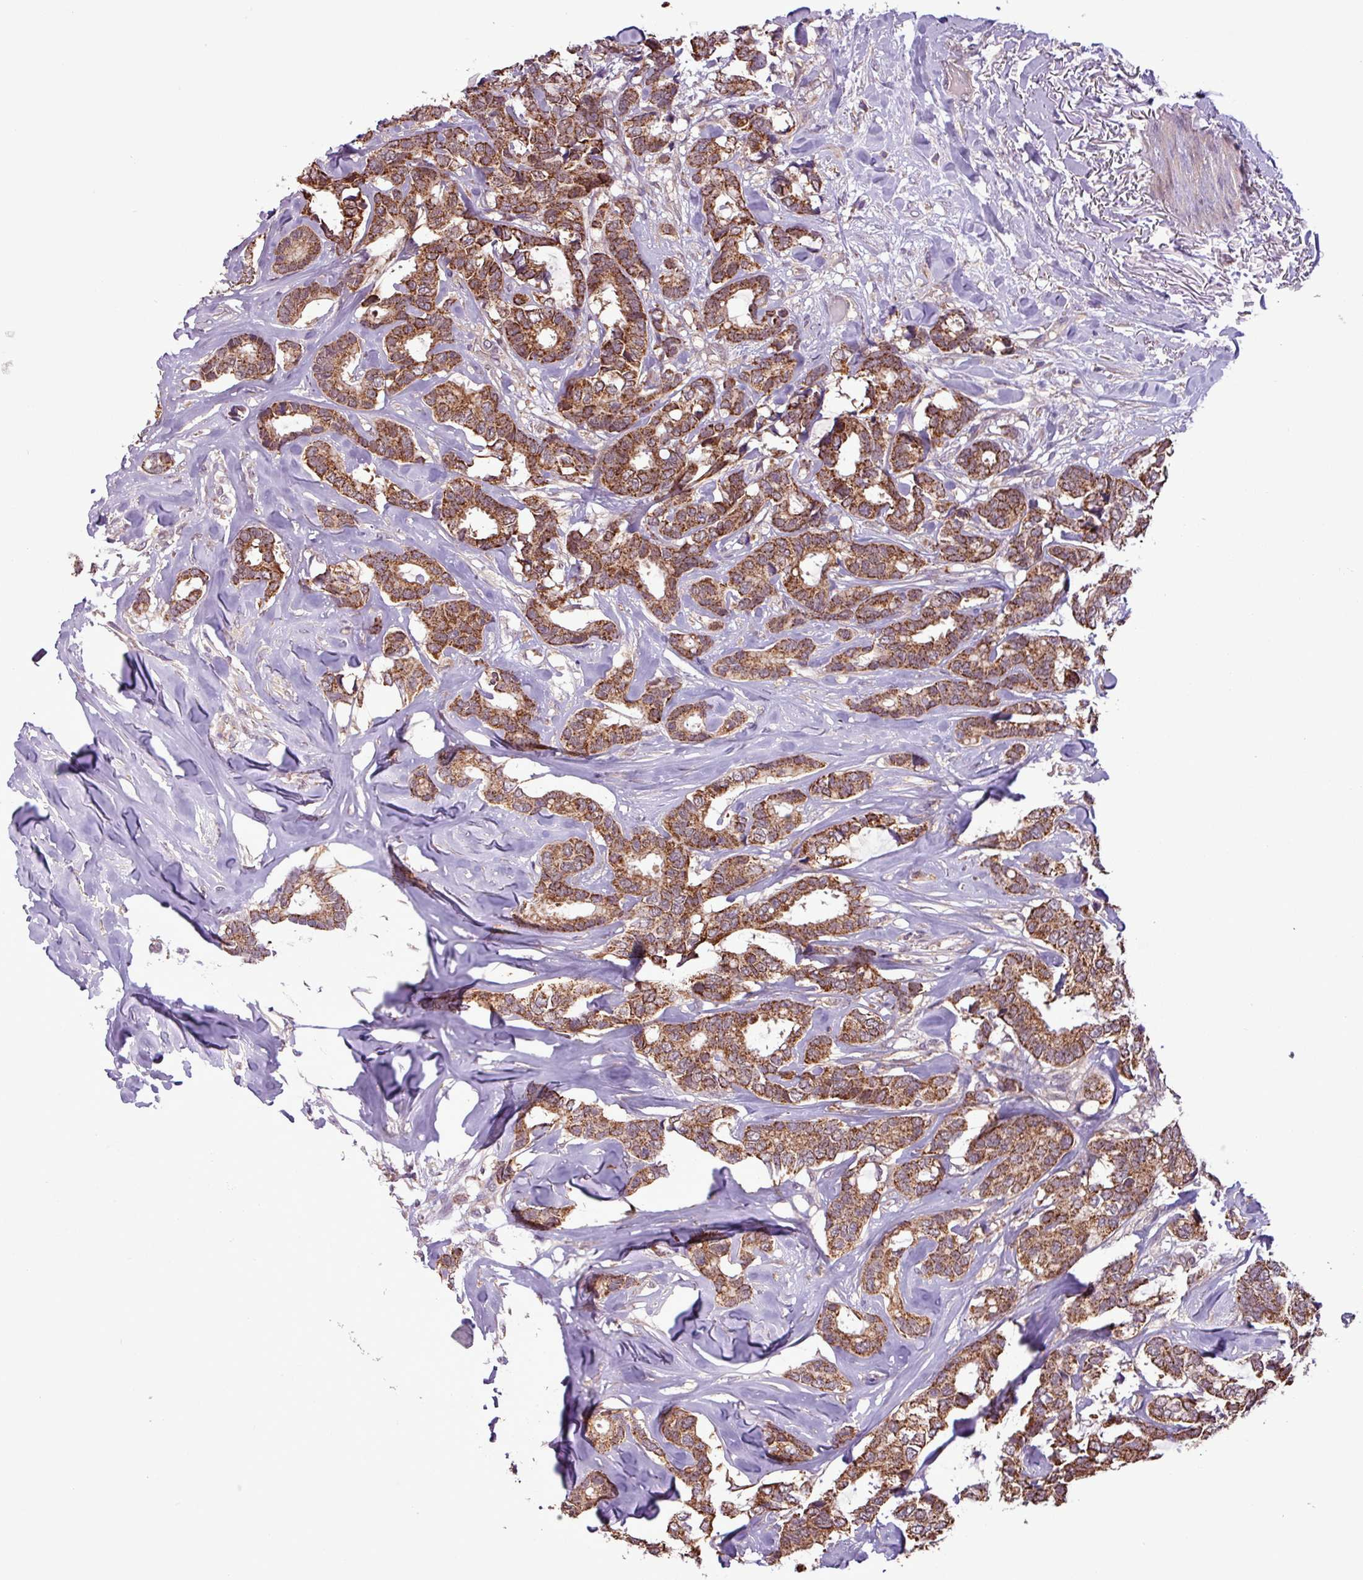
{"staining": {"intensity": "moderate", "quantity": ">75%", "location": "cytoplasmic/membranous"}, "tissue": "breast cancer", "cell_type": "Tumor cells", "image_type": "cancer", "snomed": [{"axis": "morphology", "description": "Duct carcinoma"}, {"axis": "topography", "description": "Breast"}], "caption": "Immunohistochemistry histopathology image of breast intraductal carcinoma stained for a protein (brown), which shows medium levels of moderate cytoplasmic/membranous expression in approximately >75% of tumor cells.", "gene": "MCTP2", "patient": {"sex": "female", "age": 87}}